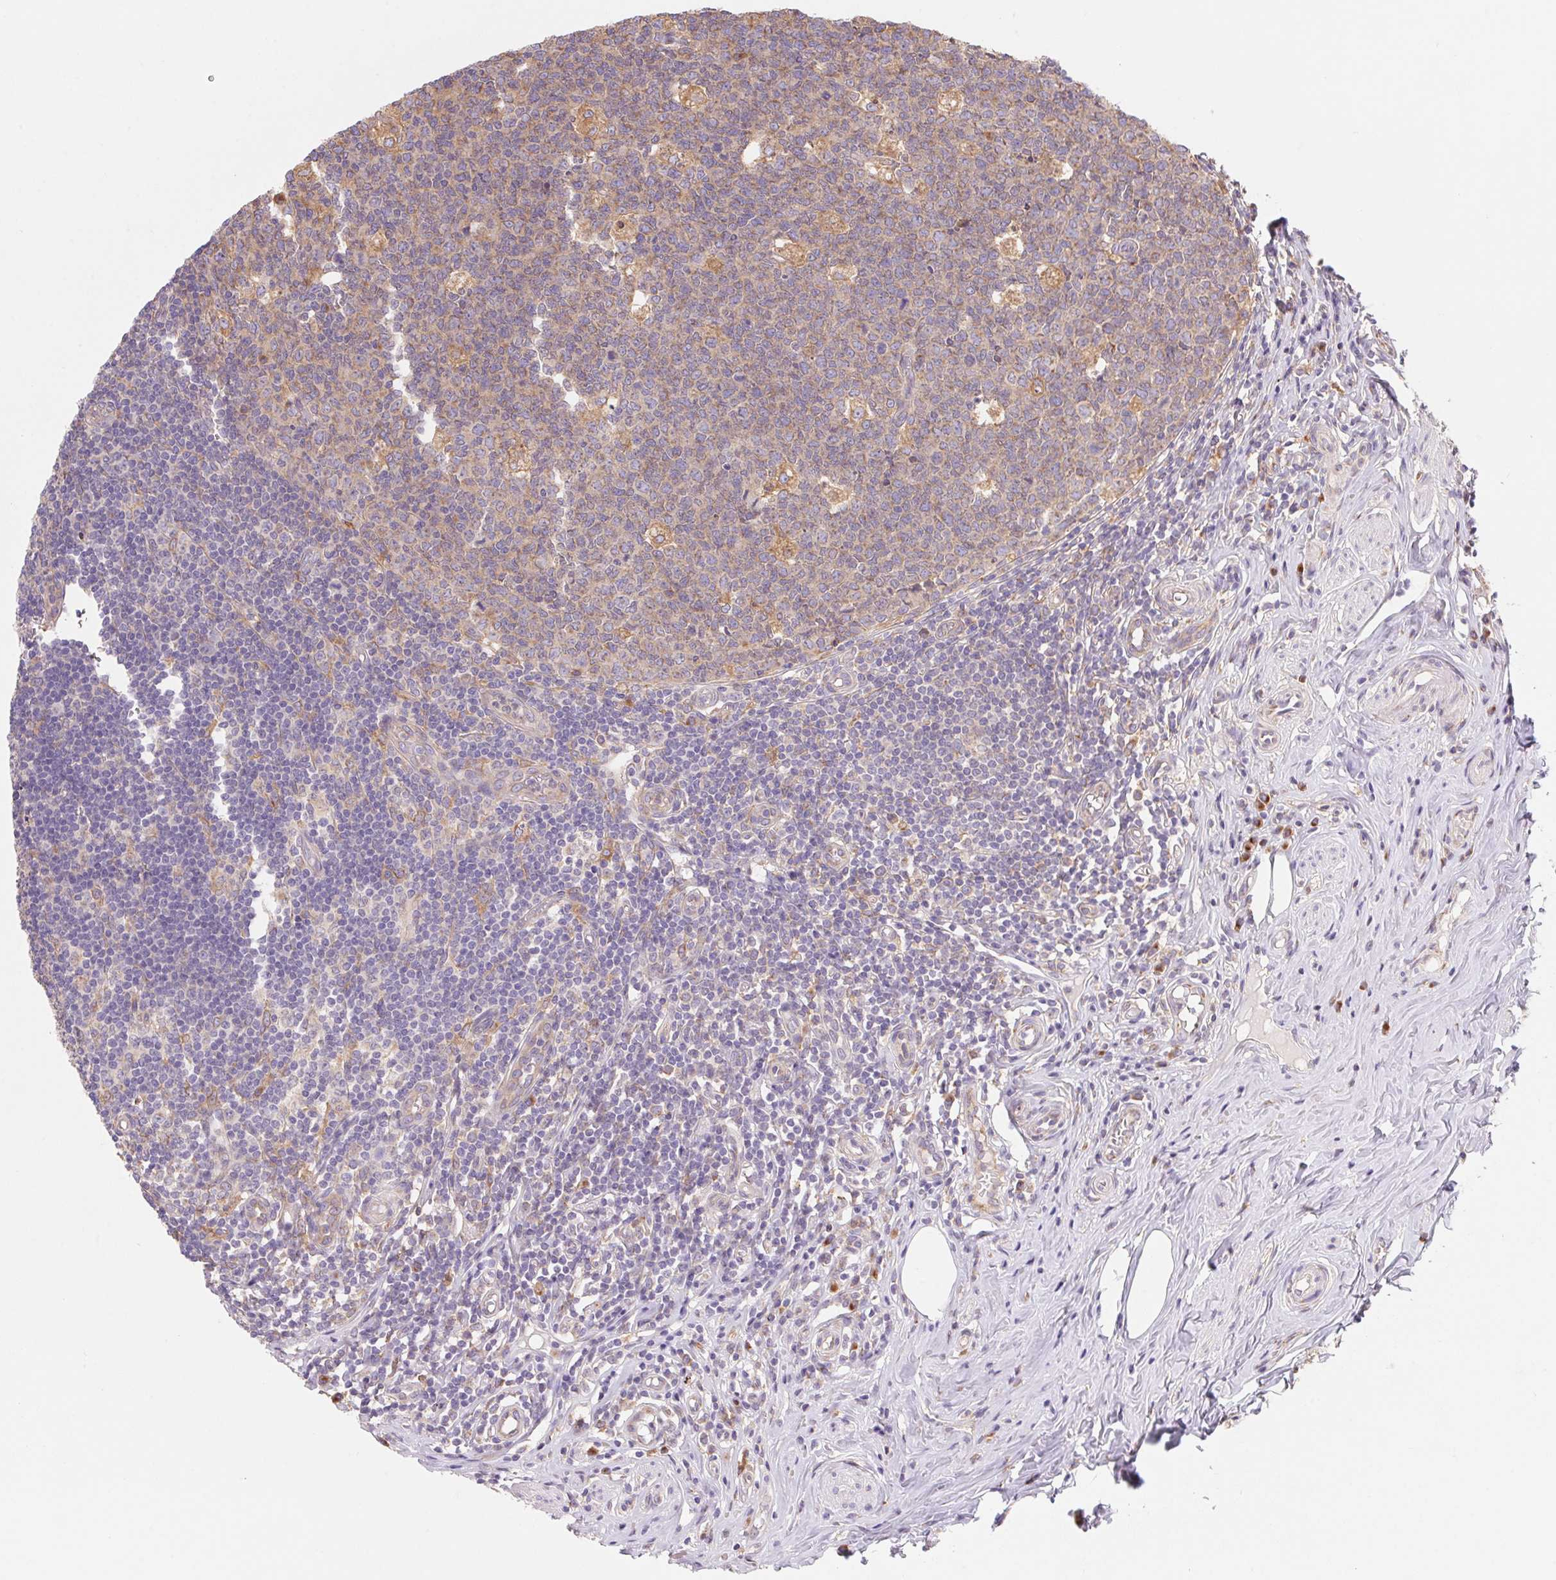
{"staining": {"intensity": "moderate", "quantity": ">75%", "location": "cytoplasmic/membranous"}, "tissue": "appendix", "cell_type": "Glandular cells", "image_type": "normal", "snomed": [{"axis": "morphology", "description": "Normal tissue, NOS"}, {"axis": "topography", "description": "Appendix"}], "caption": "The immunohistochemical stain shows moderate cytoplasmic/membranous positivity in glandular cells of unremarkable appendix. The staining is performed using DAB brown chromogen to label protein expression. The nuclei are counter-stained blue using hematoxylin.", "gene": "RAB1A", "patient": {"sex": "male", "age": 18}}